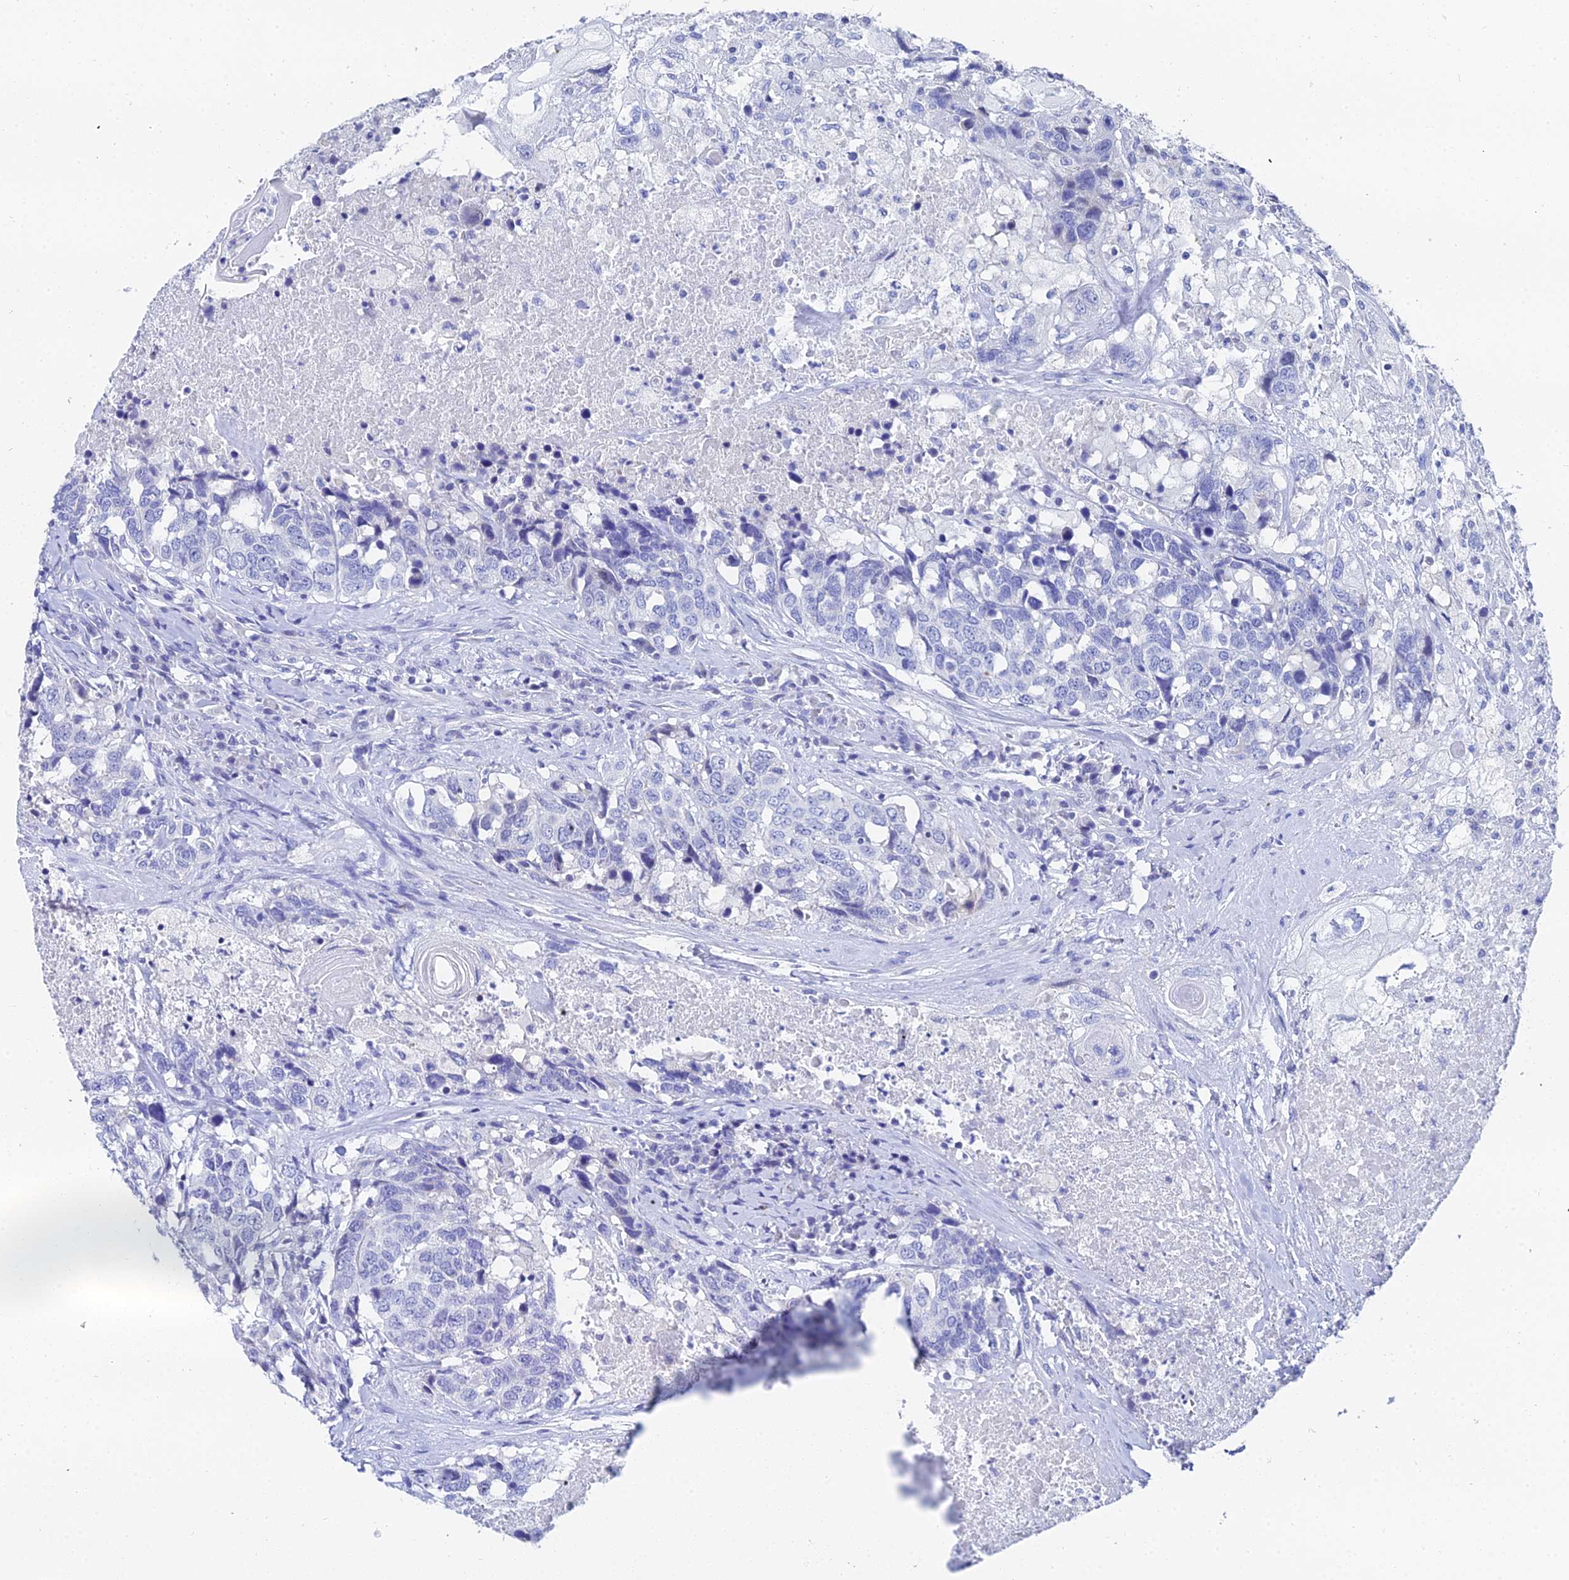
{"staining": {"intensity": "negative", "quantity": "none", "location": "none"}, "tissue": "head and neck cancer", "cell_type": "Tumor cells", "image_type": "cancer", "snomed": [{"axis": "morphology", "description": "Squamous cell carcinoma, NOS"}, {"axis": "topography", "description": "Head-Neck"}], "caption": "A high-resolution micrograph shows immunohistochemistry (IHC) staining of head and neck cancer (squamous cell carcinoma), which displays no significant expression in tumor cells.", "gene": "OCM", "patient": {"sex": "male", "age": 66}}